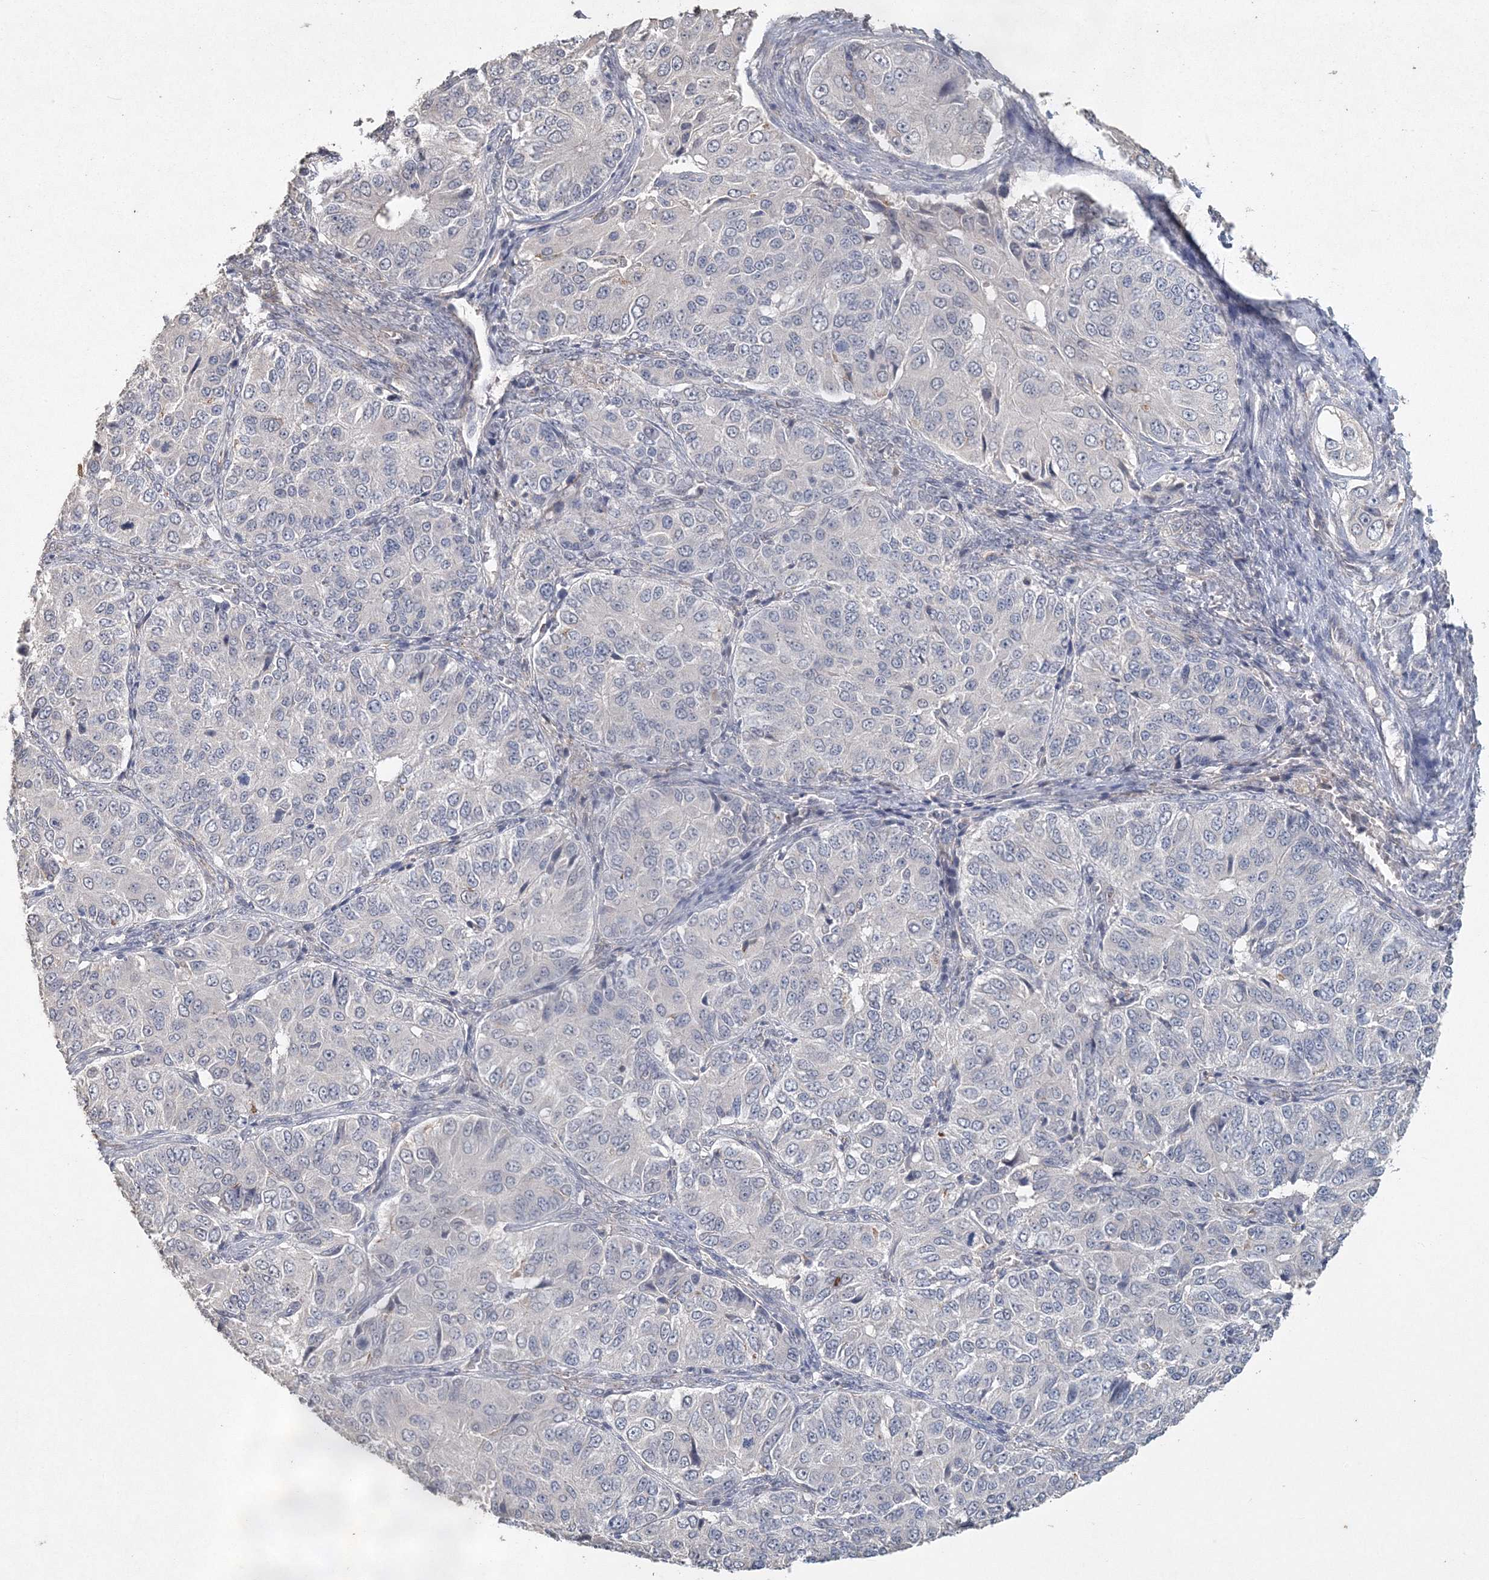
{"staining": {"intensity": "negative", "quantity": "none", "location": "none"}, "tissue": "ovarian cancer", "cell_type": "Tumor cells", "image_type": "cancer", "snomed": [{"axis": "morphology", "description": "Carcinoma, endometroid"}, {"axis": "topography", "description": "Ovary"}], "caption": "A photomicrograph of human ovarian cancer is negative for staining in tumor cells.", "gene": "UIMC1", "patient": {"sex": "female", "age": 51}}